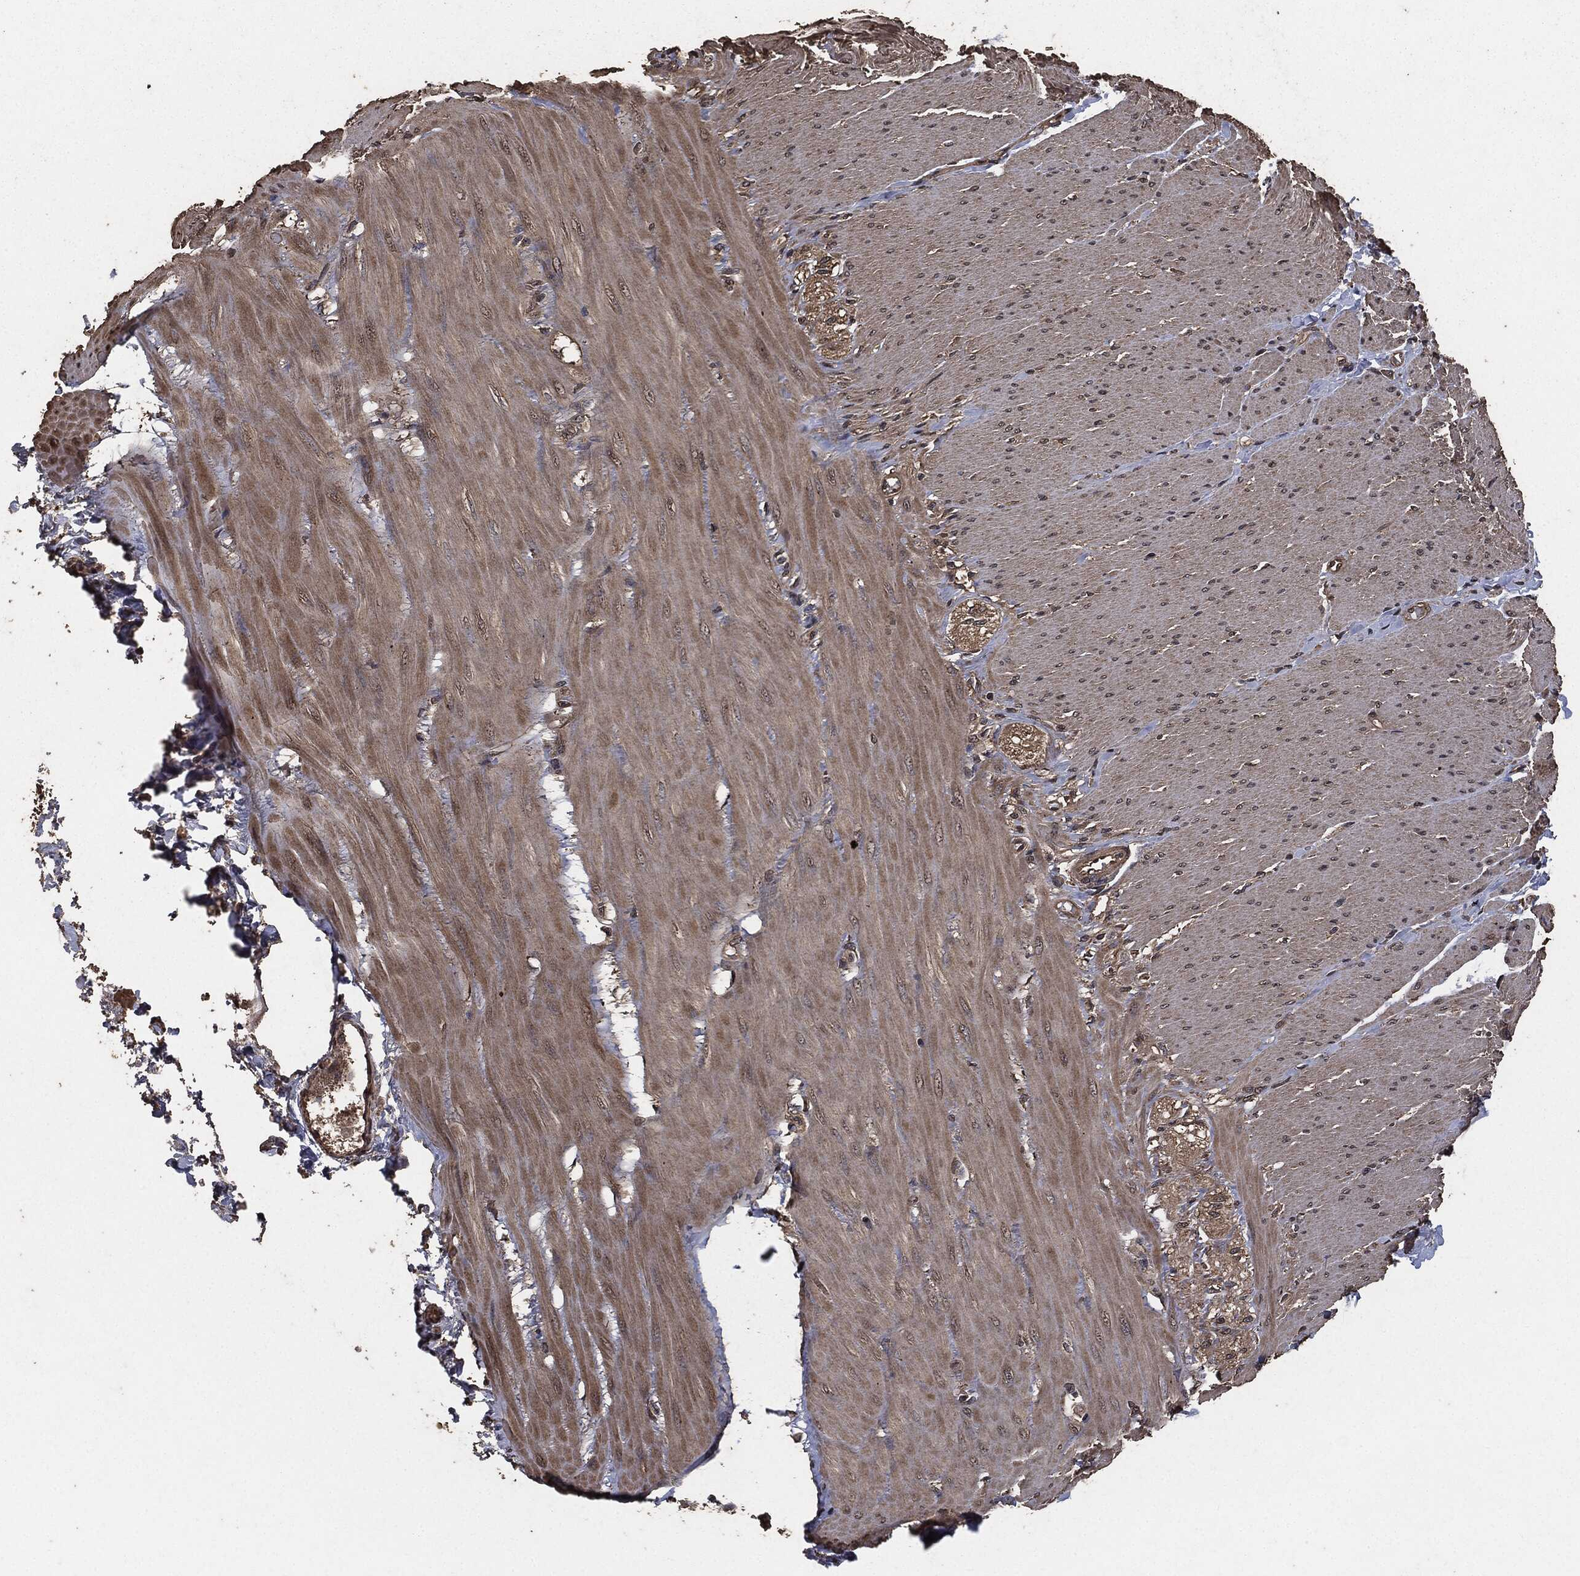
{"staining": {"intensity": "moderate", "quantity": "25%-75%", "location": "cytoplasmic/membranous"}, "tissue": "soft tissue", "cell_type": "Fibroblasts", "image_type": "normal", "snomed": [{"axis": "morphology", "description": "Normal tissue, NOS"}, {"axis": "topography", "description": "Smooth muscle"}, {"axis": "topography", "description": "Duodenum"}, {"axis": "topography", "description": "Peripheral nerve tissue"}], "caption": "High-power microscopy captured an immunohistochemistry image of unremarkable soft tissue, revealing moderate cytoplasmic/membranous staining in about 25%-75% of fibroblasts.", "gene": "AKT1S1", "patient": {"sex": "female", "age": 61}}